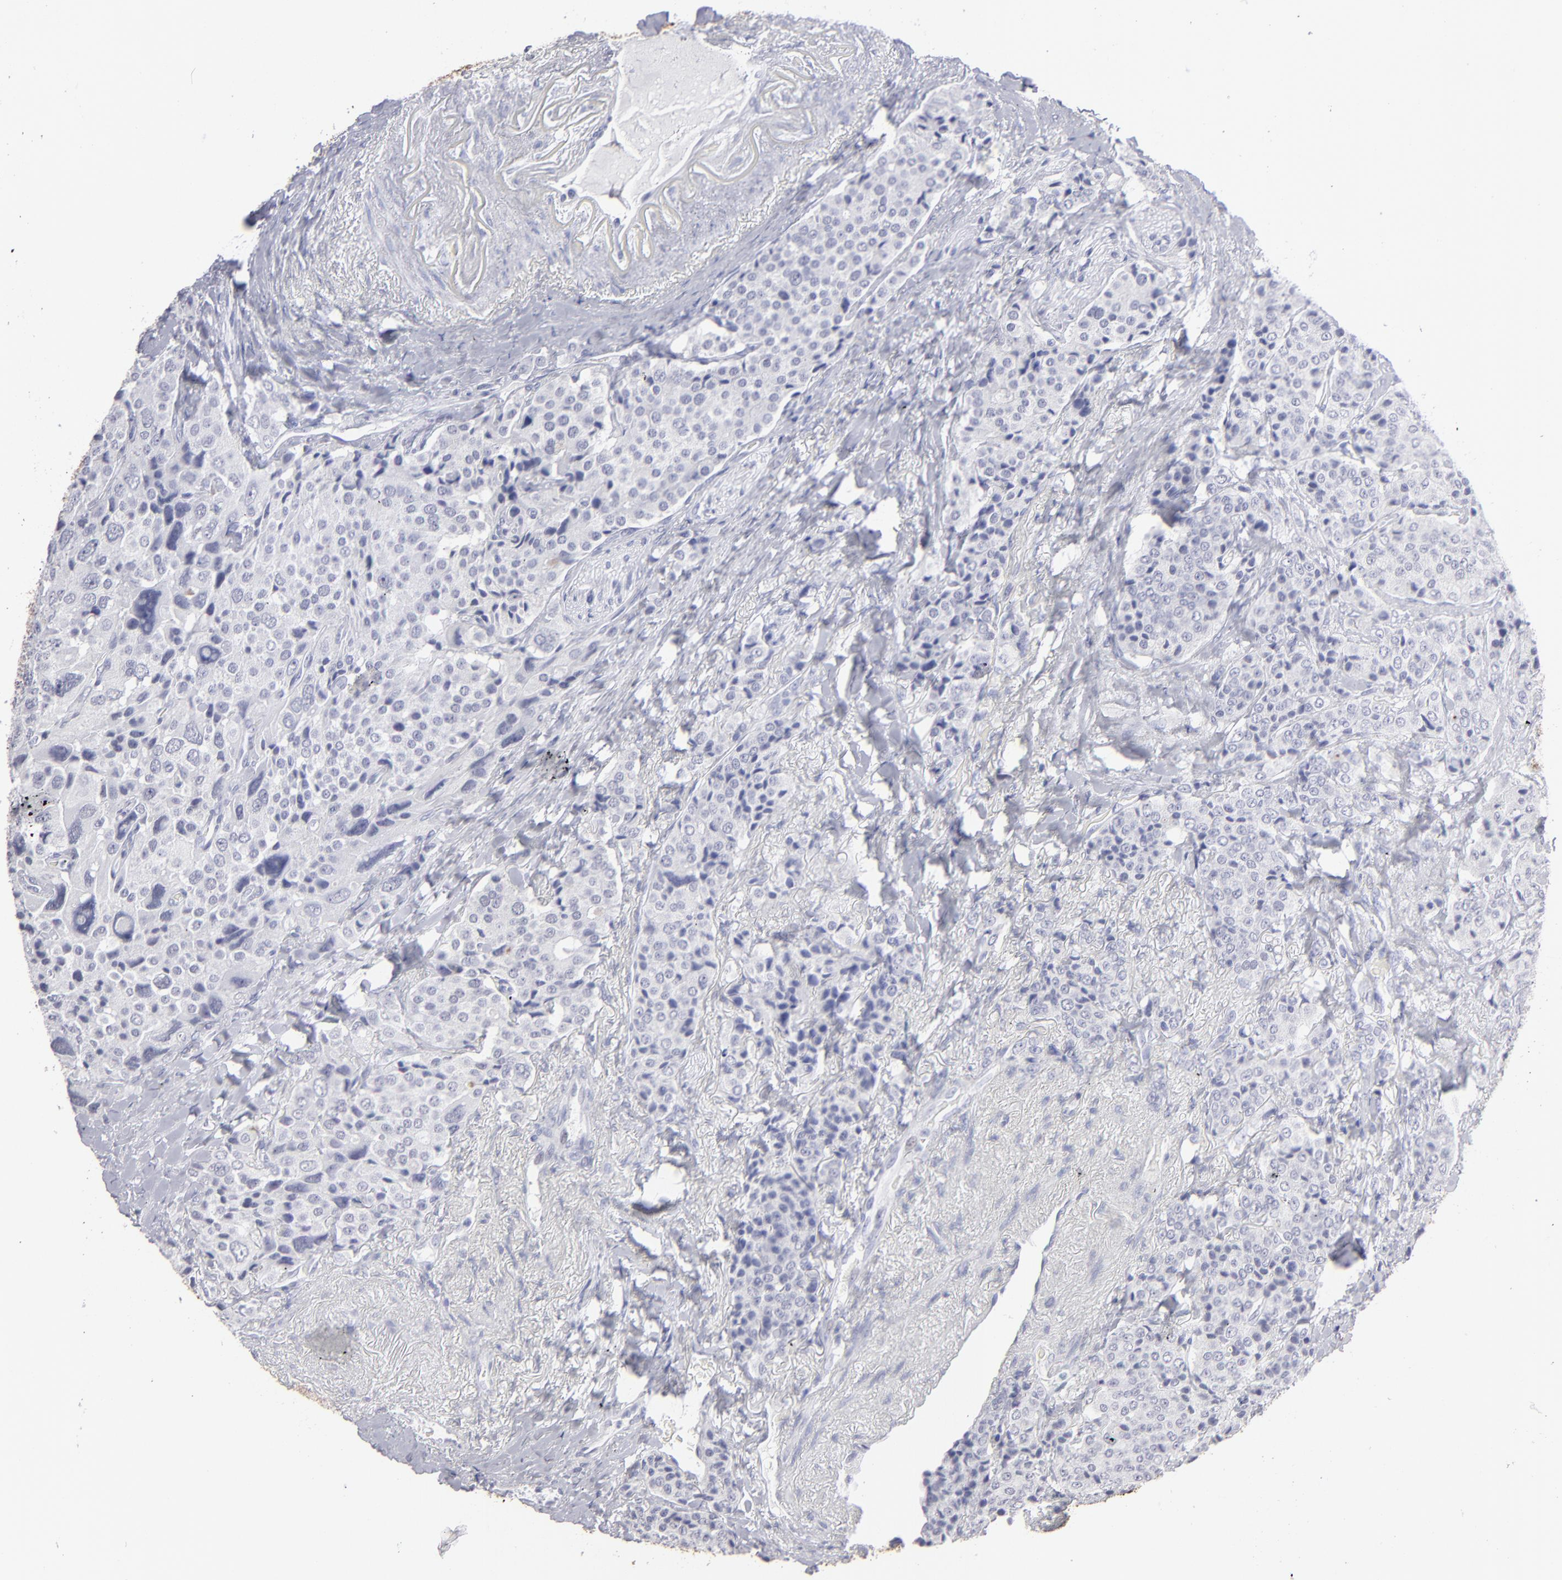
{"staining": {"intensity": "negative", "quantity": "none", "location": "none"}, "tissue": "carcinoid", "cell_type": "Tumor cells", "image_type": "cancer", "snomed": [{"axis": "morphology", "description": "Carcinoid, malignant, NOS"}, {"axis": "topography", "description": "Colon"}], "caption": "The immunohistochemistry histopathology image has no significant positivity in tumor cells of malignant carcinoid tissue.", "gene": "ALDOB", "patient": {"sex": "female", "age": 61}}